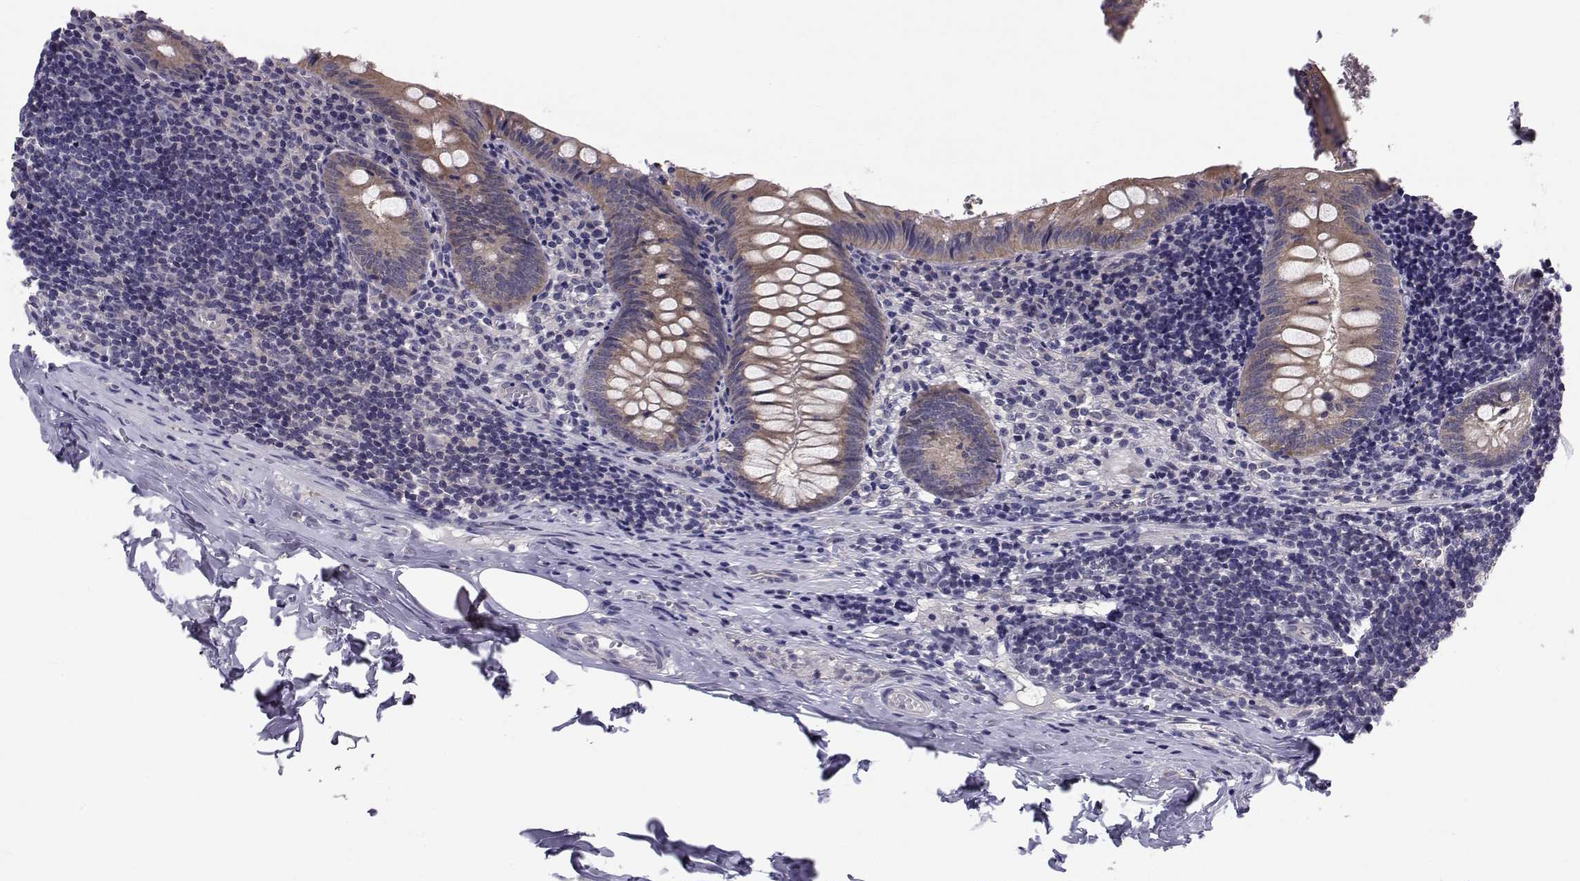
{"staining": {"intensity": "moderate", "quantity": ">75%", "location": "cytoplasmic/membranous"}, "tissue": "appendix", "cell_type": "Glandular cells", "image_type": "normal", "snomed": [{"axis": "morphology", "description": "Normal tissue, NOS"}, {"axis": "topography", "description": "Appendix"}], "caption": "Immunohistochemical staining of unremarkable human appendix exhibits >75% levels of moderate cytoplasmic/membranous protein expression in about >75% of glandular cells. Nuclei are stained in blue.", "gene": "PEX5L", "patient": {"sex": "female", "age": 23}}